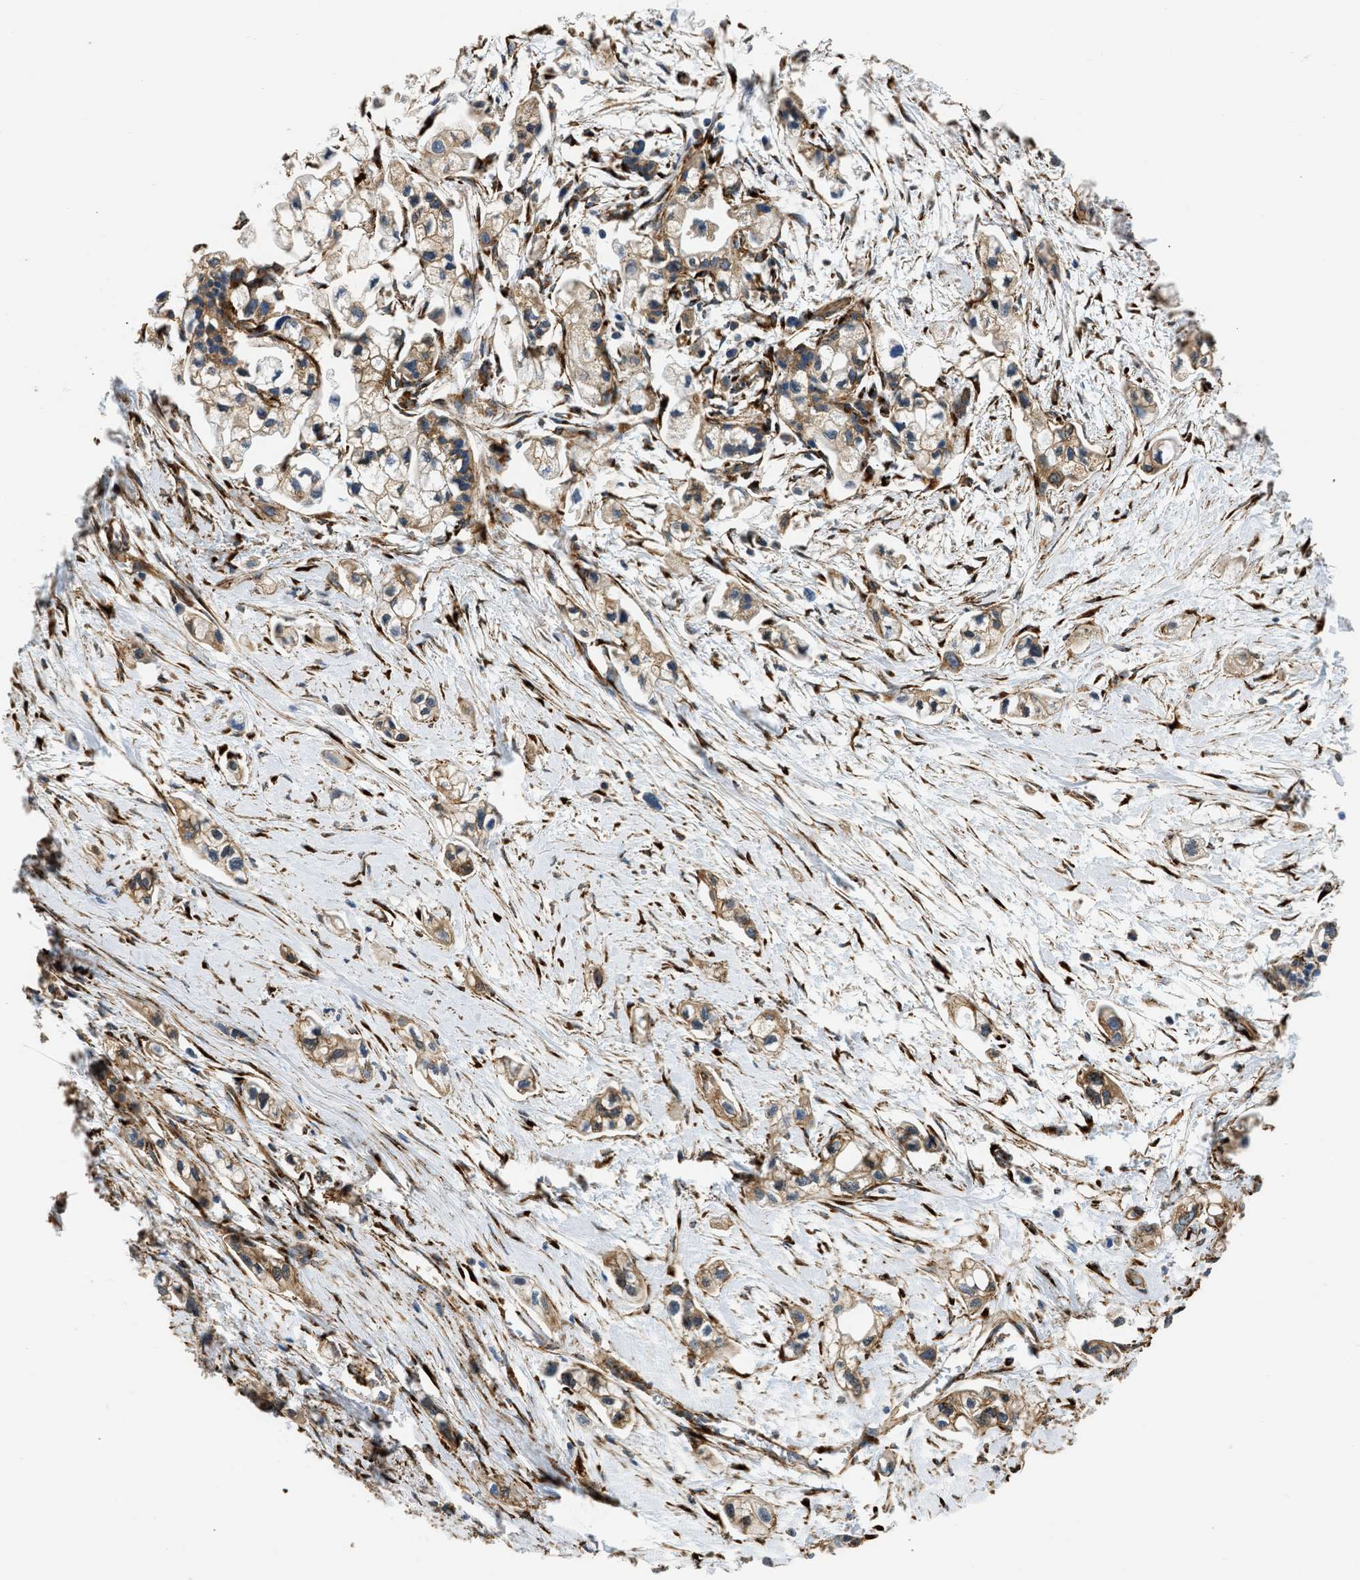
{"staining": {"intensity": "moderate", "quantity": ">75%", "location": "cytoplasmic/membranous"}, "tissue": "pancreatic cancer", "cell_type": "Tumor cells", "image_type": "cancer", "snomed": [{"axis": "morphology", "description": "Adenocarcinoma, NOS"}, {"axis": "topography", "description": "Pancreas"}], "caption": "The image demonstrates immunohistochemical staining of pancreatic cancer. There is moderate cytoplasmic/membranous positivity is identified in about >75% of tumor cells. (DAB = brown stain, brightfield microscopy at high magnification).", "gene": "SEPTIN2", "patient": {"sex": "male", "age": 74}}